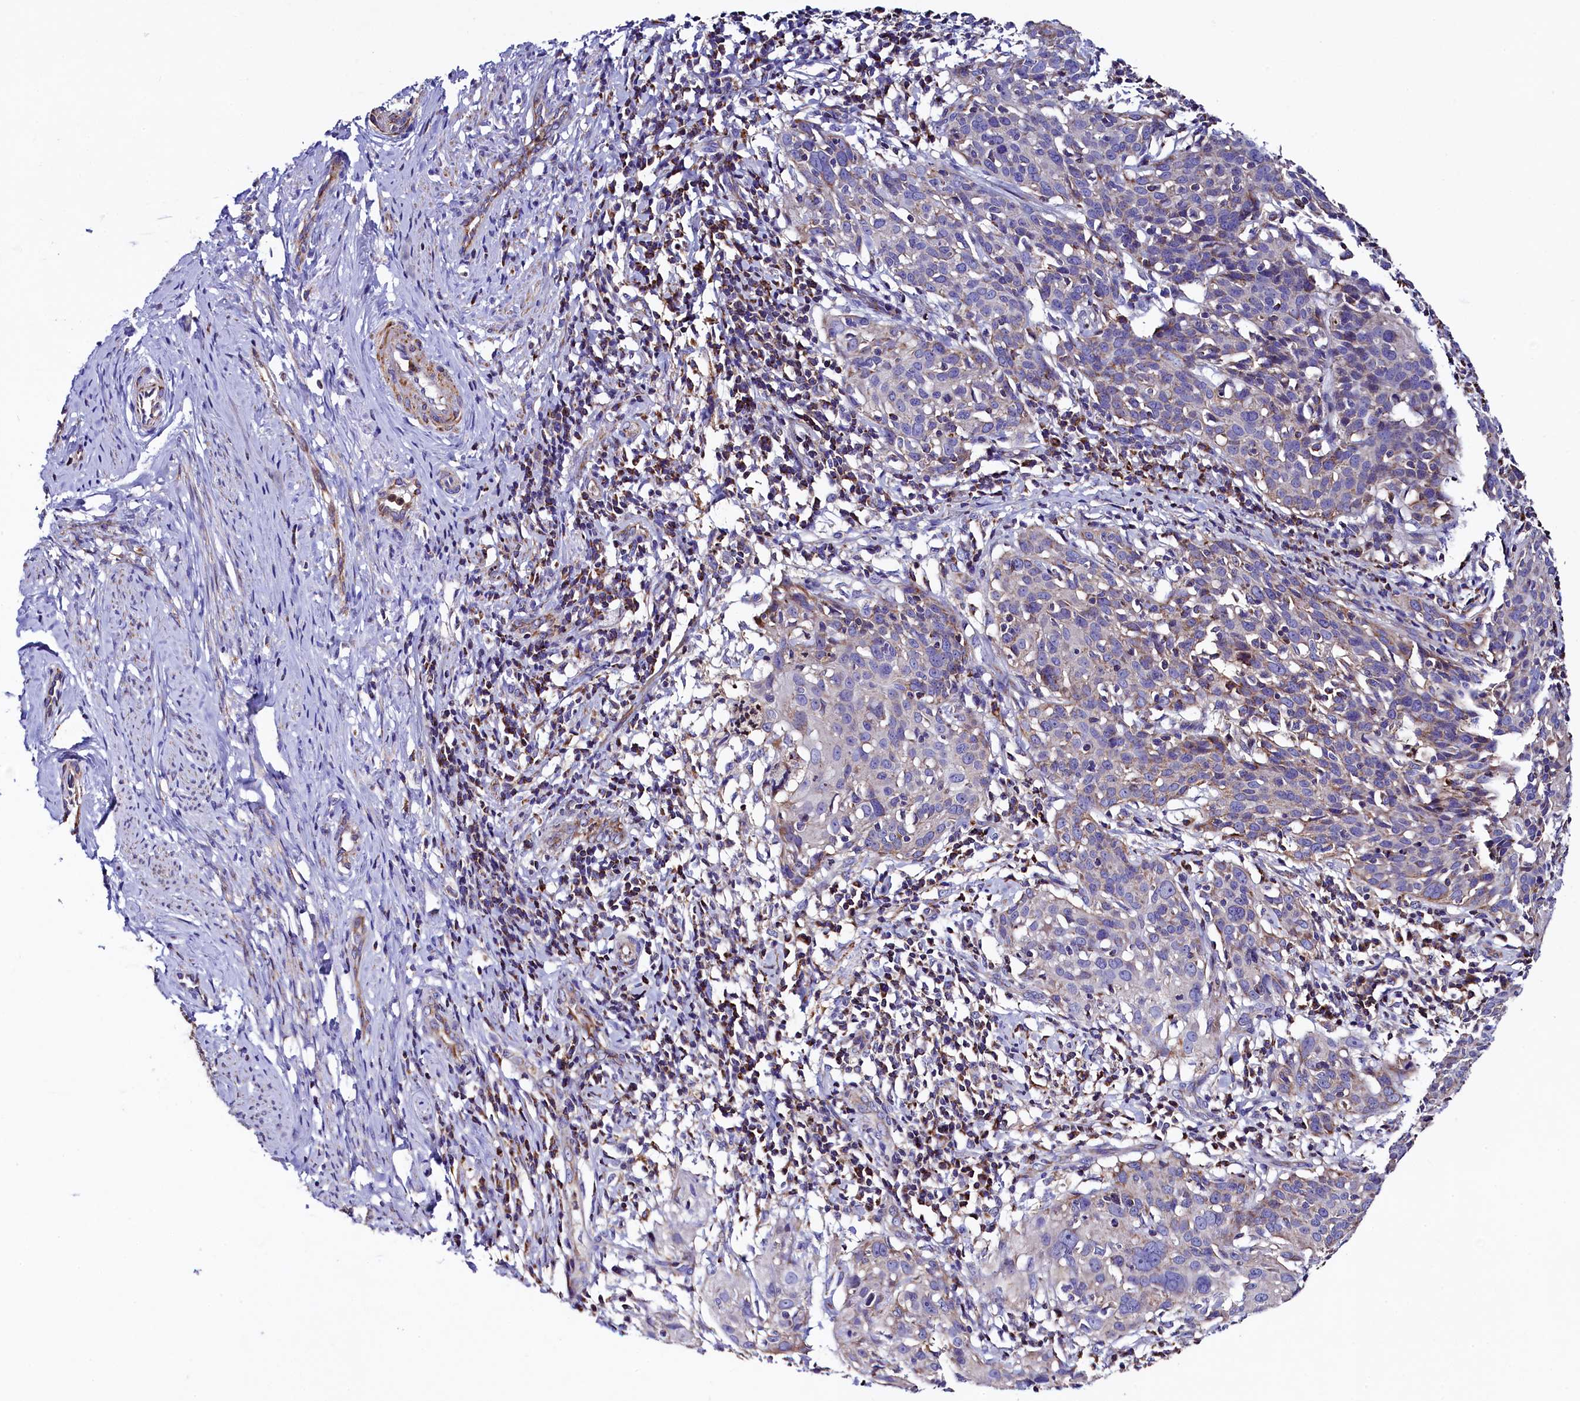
{"staining": {"intensity": "weak", "quantity": "<25%", "location": "cytoplasmic/membranous"}, "tissue": "cervical cancer", "cell_type": "Tumor cells", "image_type": "cancer", "snomed": [{"axis": "morphology", "description": "Squamous cell carcinoma, NOS"}, {"axis": "topography", "description": "Cervix"}], "caption": "High power microscopy micrograph of an IHC micrograph of cervical cancer, revealing no significant staining in tumor cells.", "gene": "CLYBL", "patient": {"sex": "female", "age": 50}}